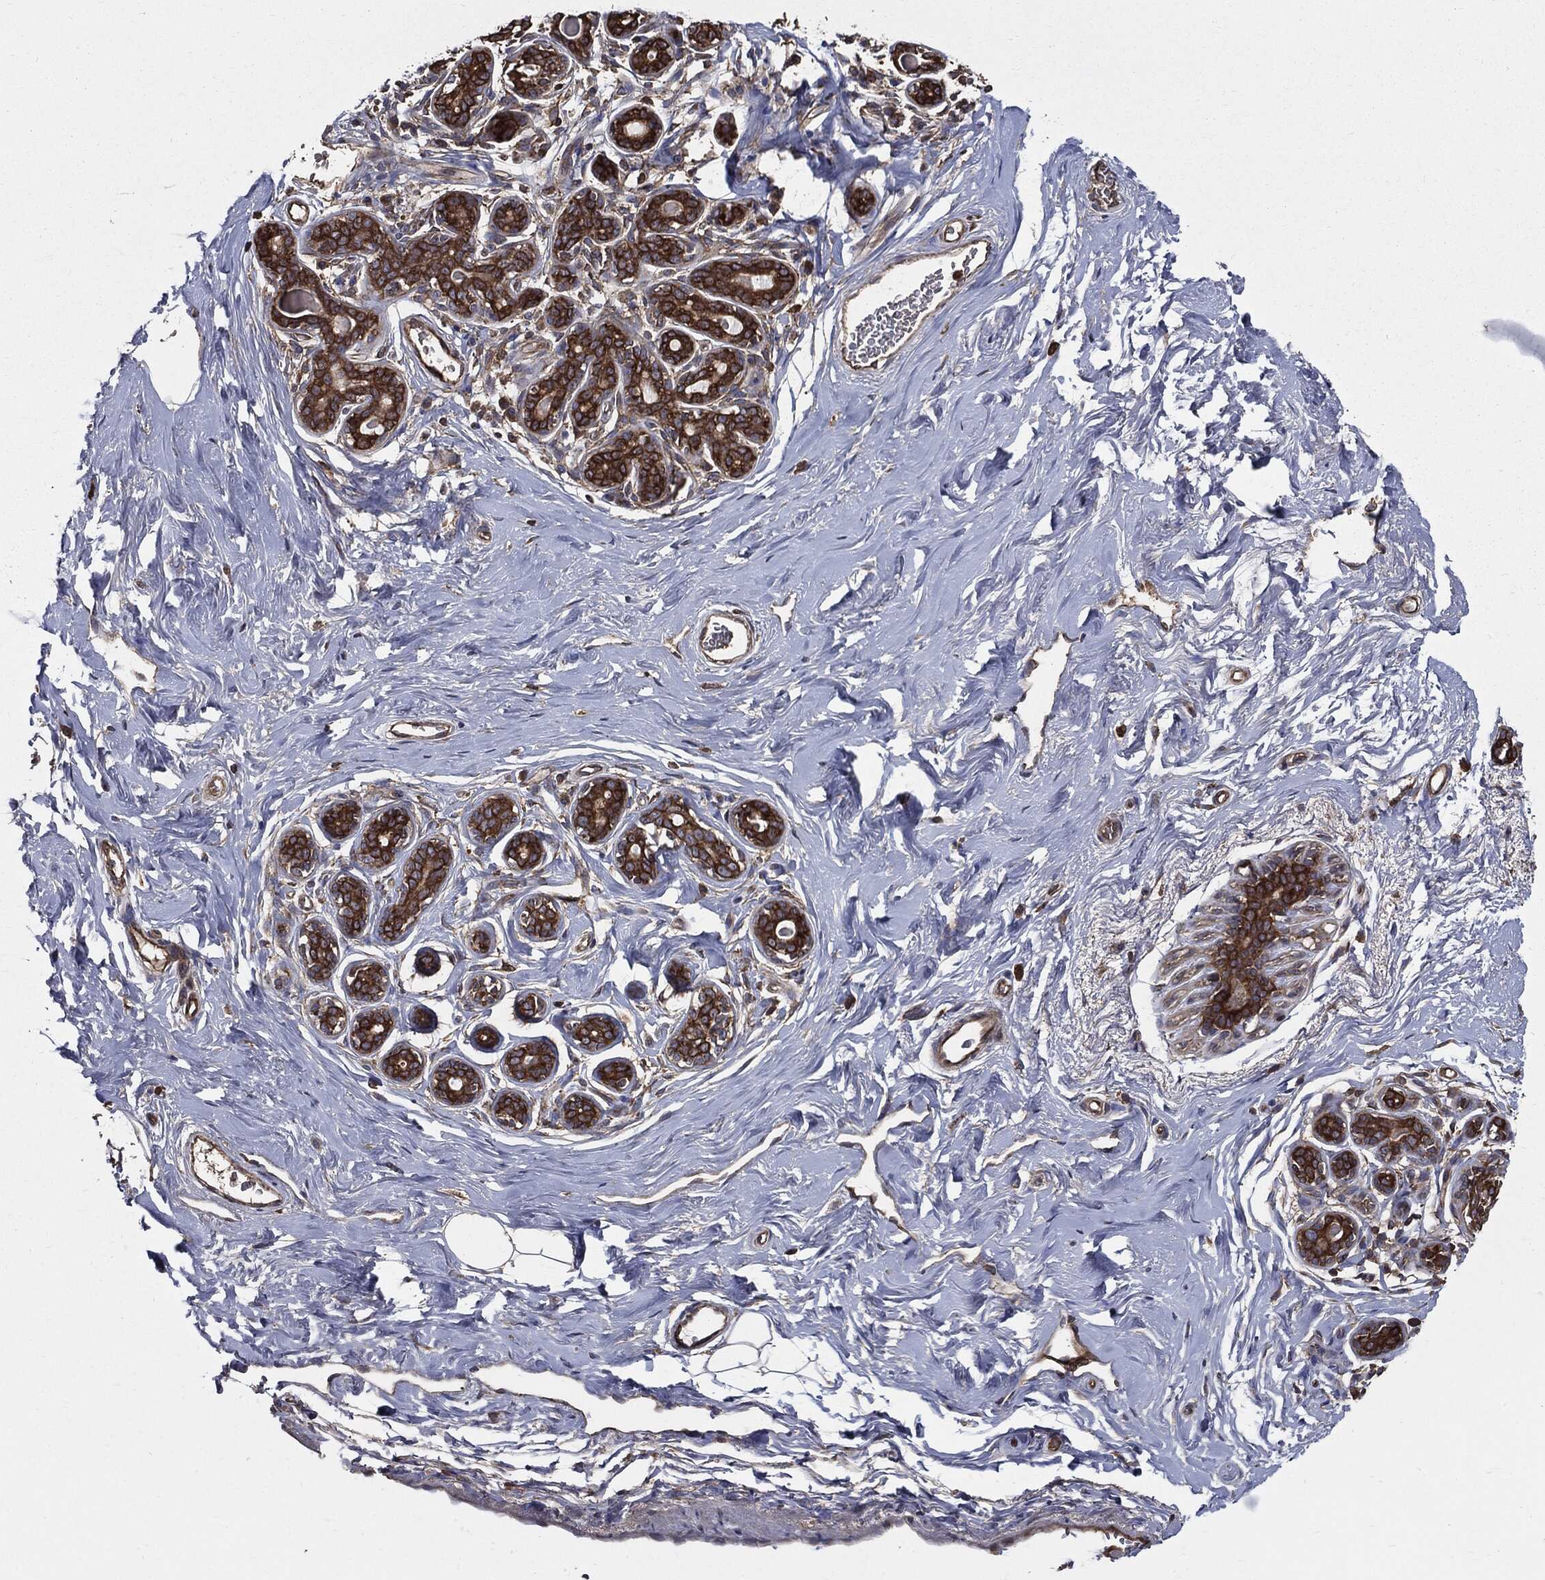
{"staining": {"intensity": "negative", "quantity": "none", "location": "none"}, "tissue": "breast", "cell_type": "Adipocytes", "image_type": "normal", "snomed": [{"axis": "morphology", "description": "Normal tissue, NOS"}, {"axis": "topography", "description": "Skin"}, {"axis": "topography", "description": "Breast"}], "caption": "High magnification brightfield microscopy of unremarkable breast stained with DAB (3,3'-diaminobenzidine) (brown) and counterstained with hematoxylin (blue): adipocytes show no significant expression. (DAB immunohistochemistry with hematoxylin counter stain).", "gene": "PDCD6IP", "patient": {"sex": "female", "age": 43}}